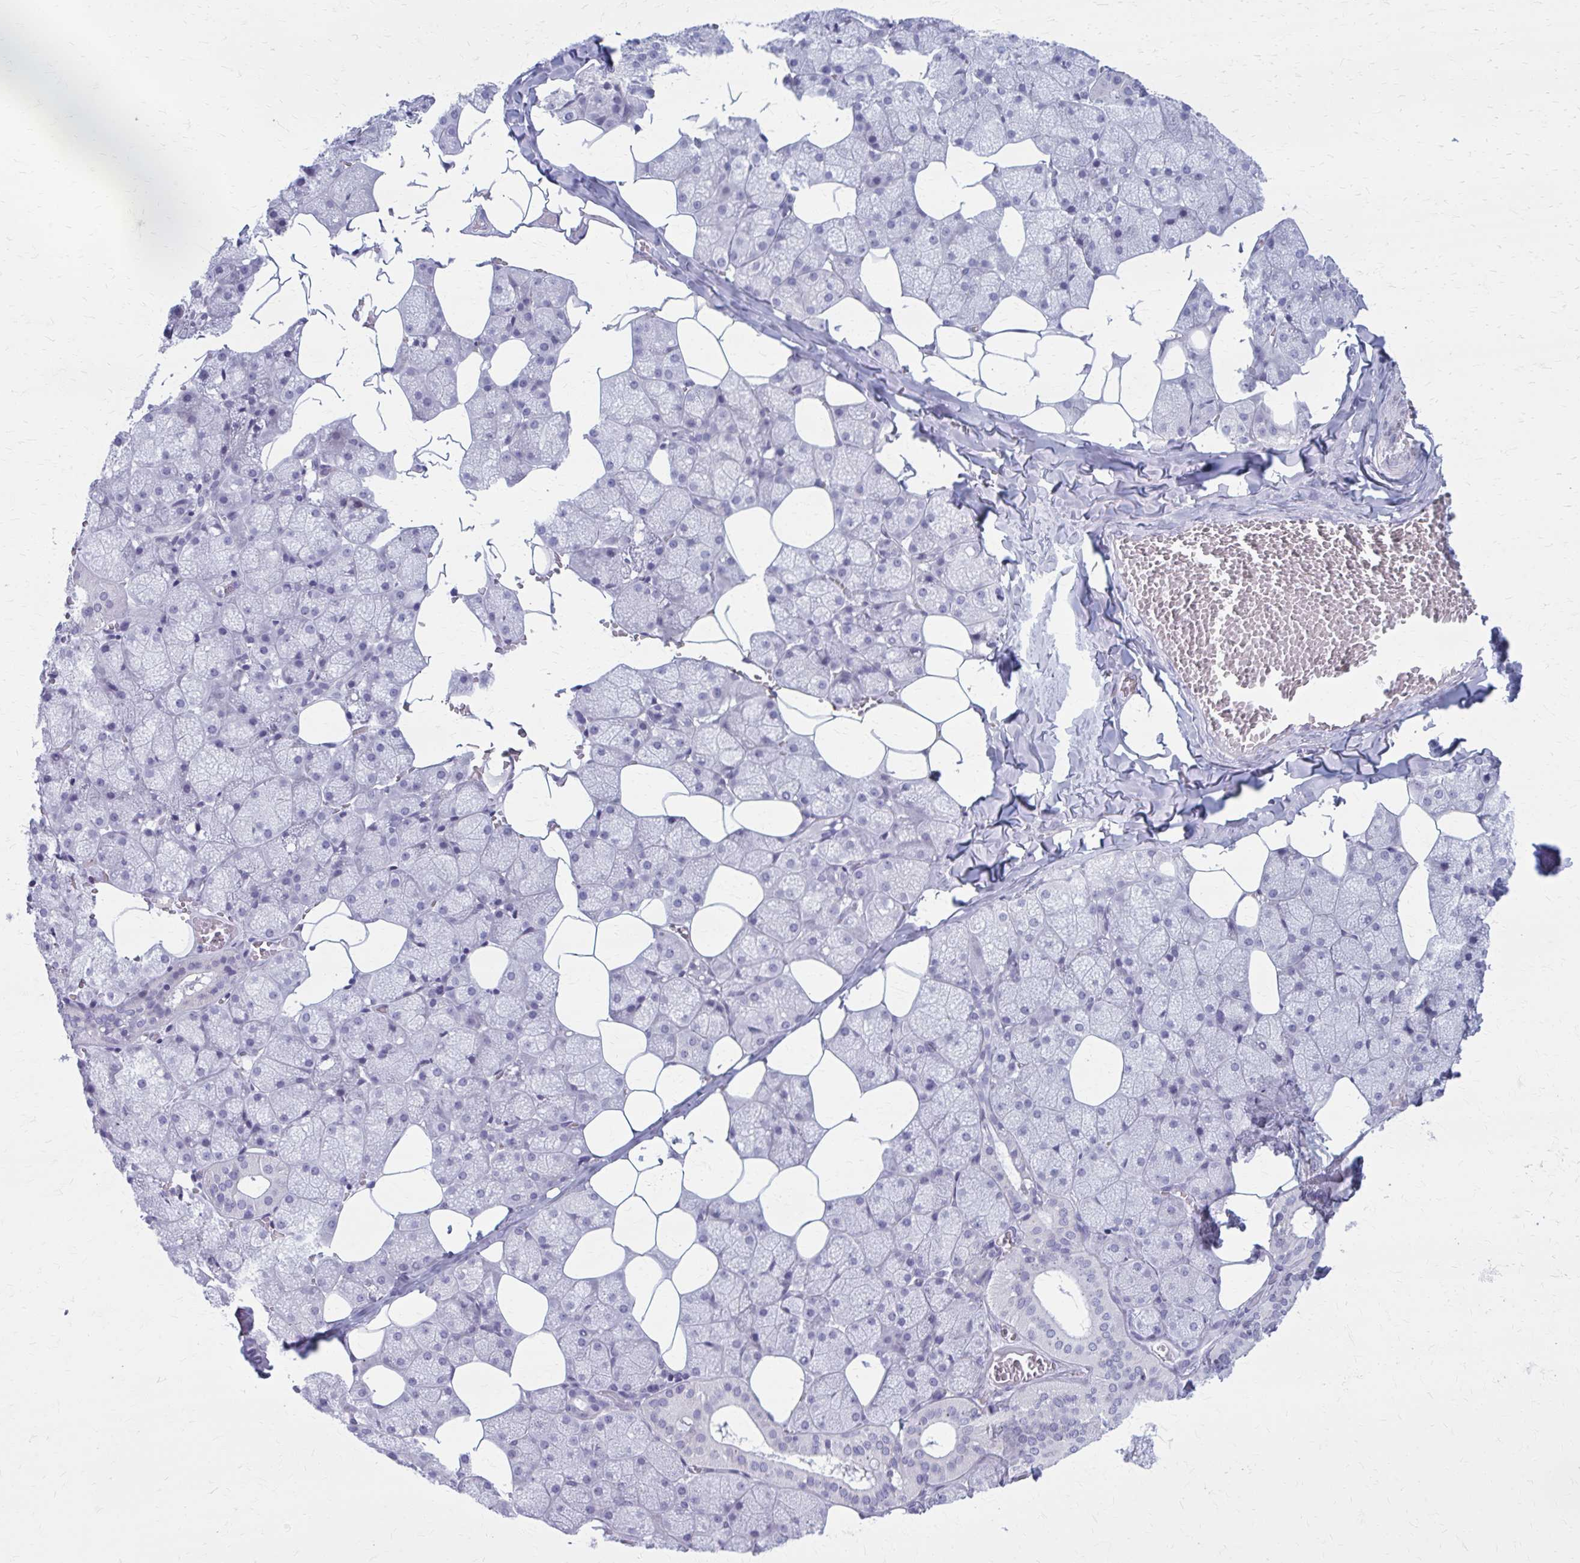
{"staining": {"intensity": "negative", "quantity": "none", "location": "none"}, "tissue": "salivary gland", "cell_type": "Glandular cells", "image_type": "normal", "snomed": [{"axis": "morphology", "description": "Normal tissue, NOS"}, {"axis": "topography", "description": "Salivary gland"}, {"axis": "topography", "description": "Peripheral nerve tissue"}], "caption": "Immunohistochemistry of benign salivary gland shows no positivity in glandular cells.", "gene": "CASQ2", "patient": {"sex": "male", "age": 38}}